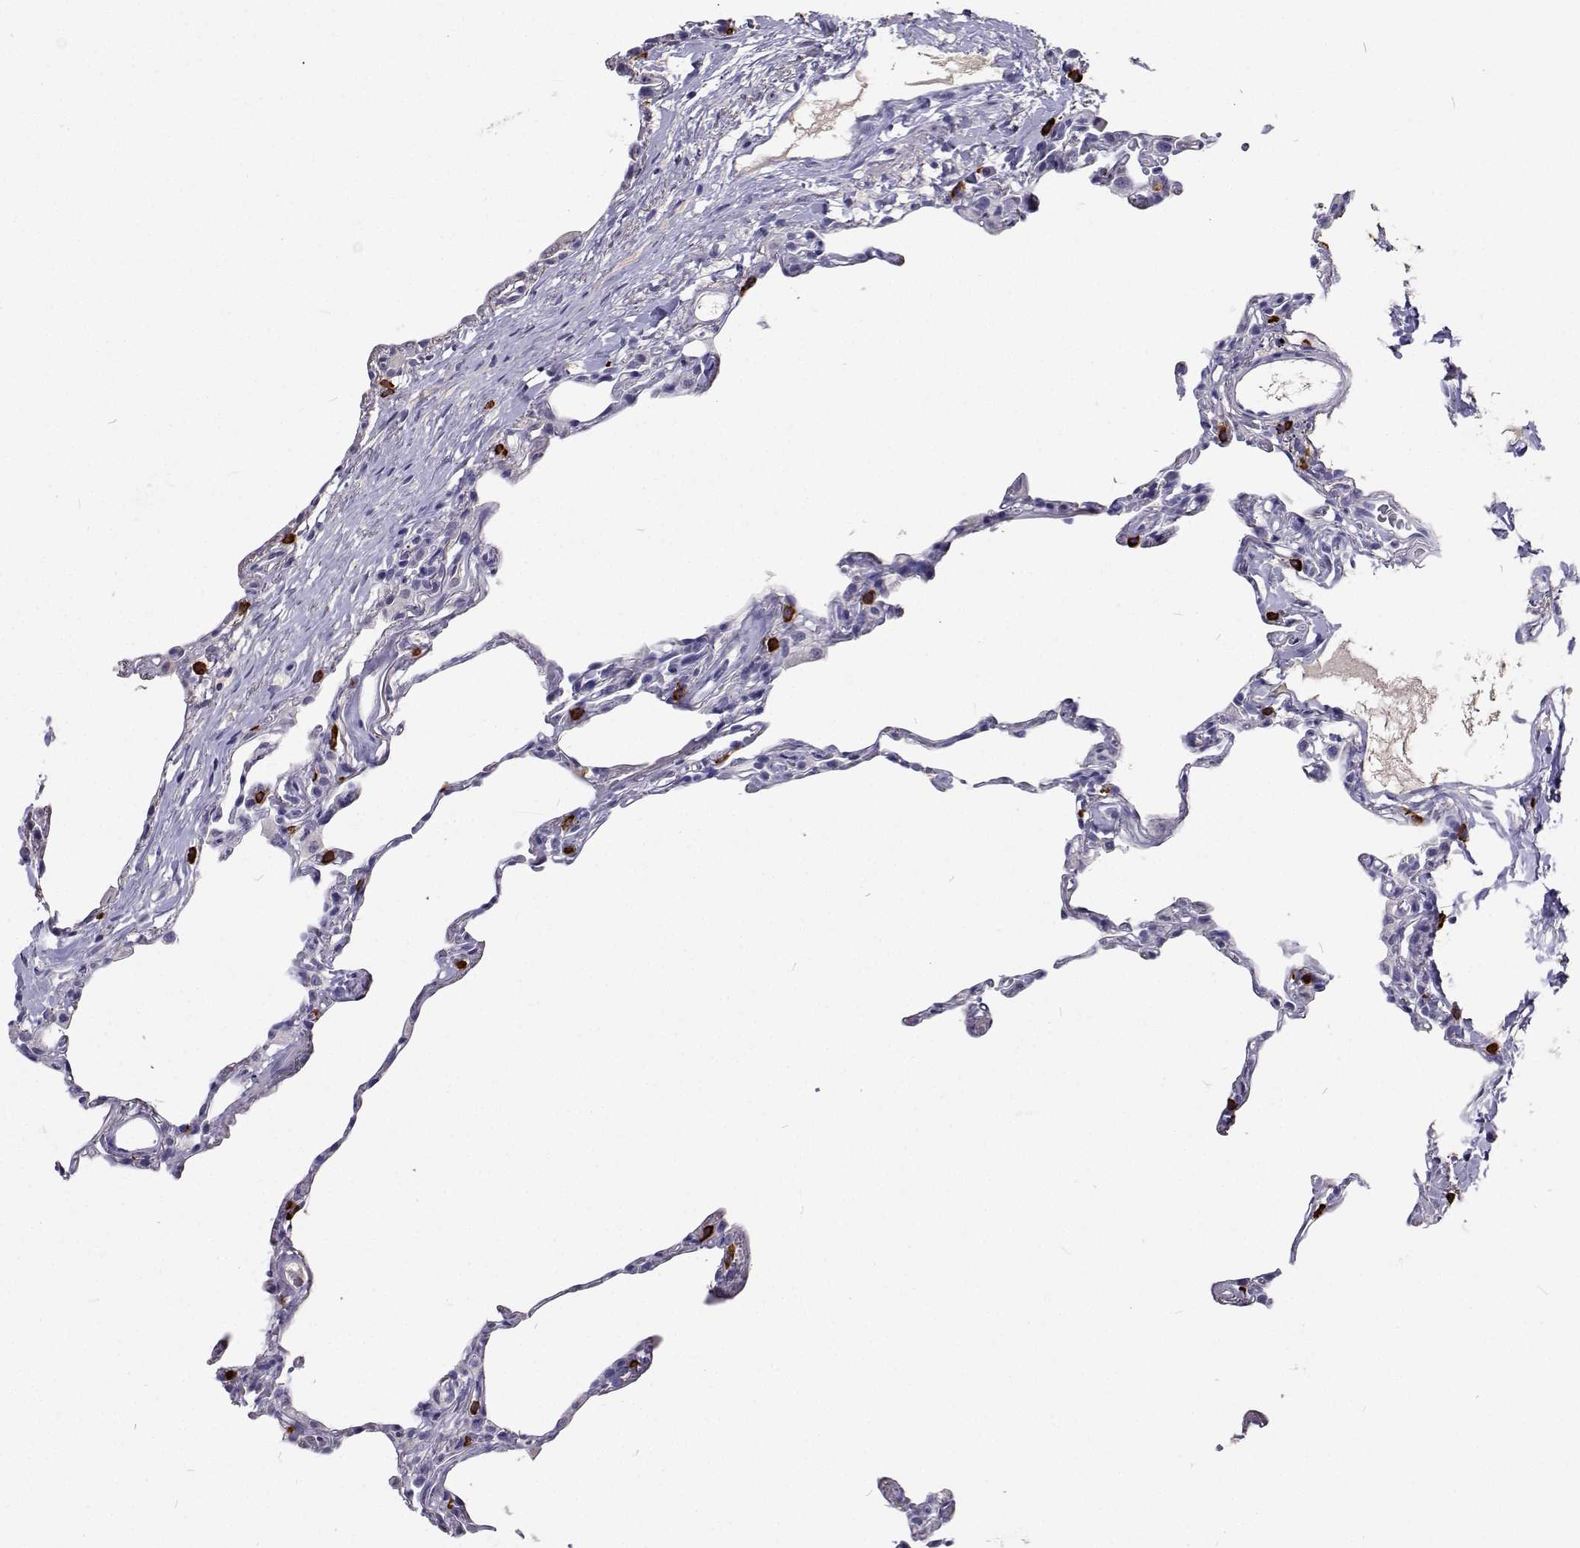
{"staining": {"intensity": "negative", "quantity": "none", "location": "none"}, "tissue": "lung", "cell_type": "Alveolar cells", "image_type": "normal", "snomed": [{"axis": "morphology", "description": "Normal tissue, NOS"}, {"axis": "topography", "description": "Lung"}], "caption": "The image shows no significant staining in alveolar cells of lung.", "gene": "CFAP44", "patient": {"sex": "female", "age": 57}}